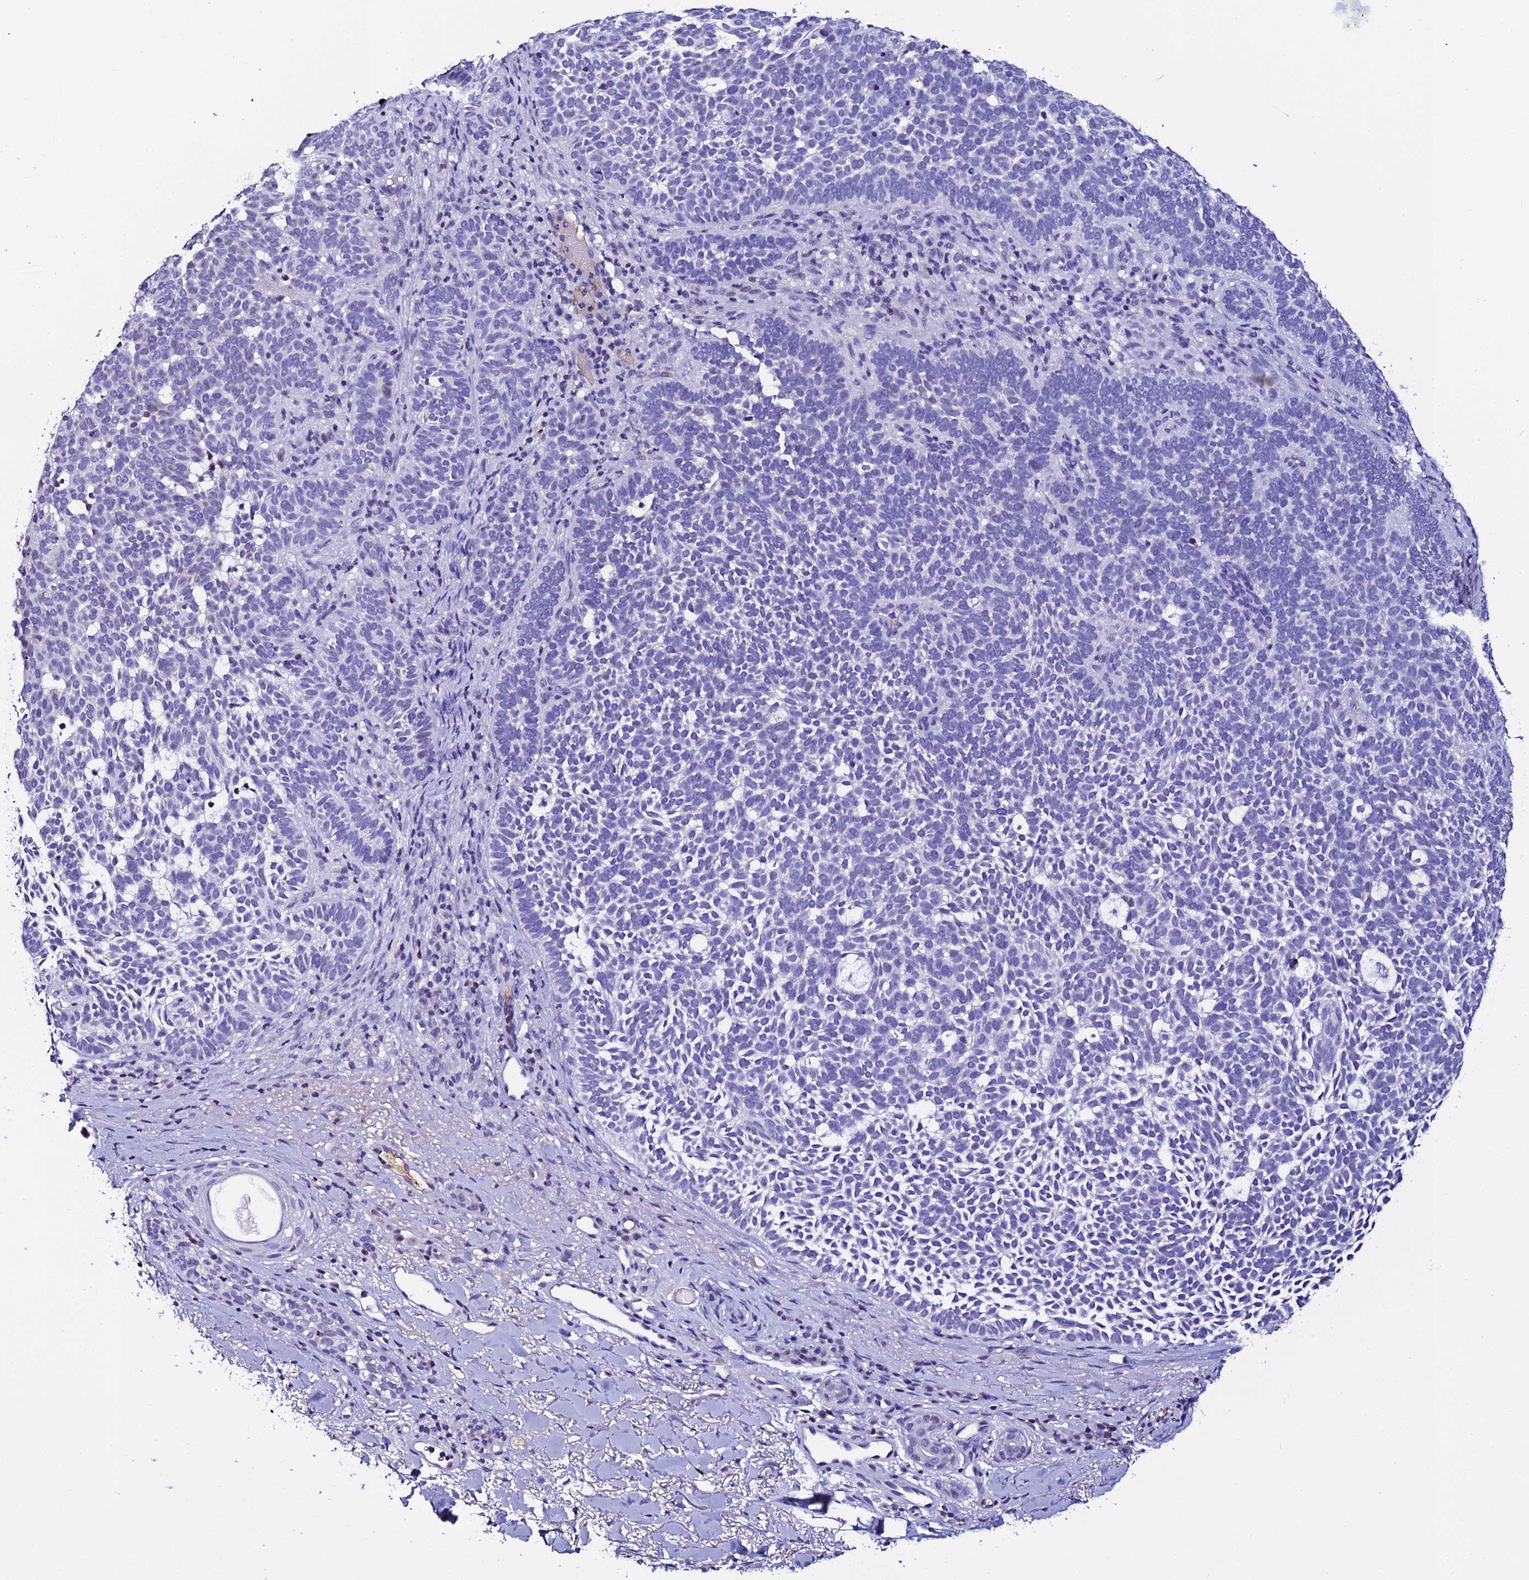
{"staining": {"intensity": "negative", "quantity": "none", "location": "none"}, "tissue": "skin cancer", "cell_type": "Tumor cells", "image_type": "cancer", "snomed": [{"axis": "morphology", "description": "Basal cell carcinoma"}, {"axis": "topography", "description": "Skin"}], "caption": "Immunohistochemistry histopathology image of neoplastic tissue: human basal cell carcinoma (skin) stained with DAB (3,3'-diaminobenzidine) demonstrates no significant protein expression in tumor cells.", "gene": "DEFB132", "patient": {"sex": "female", "age": 77}}